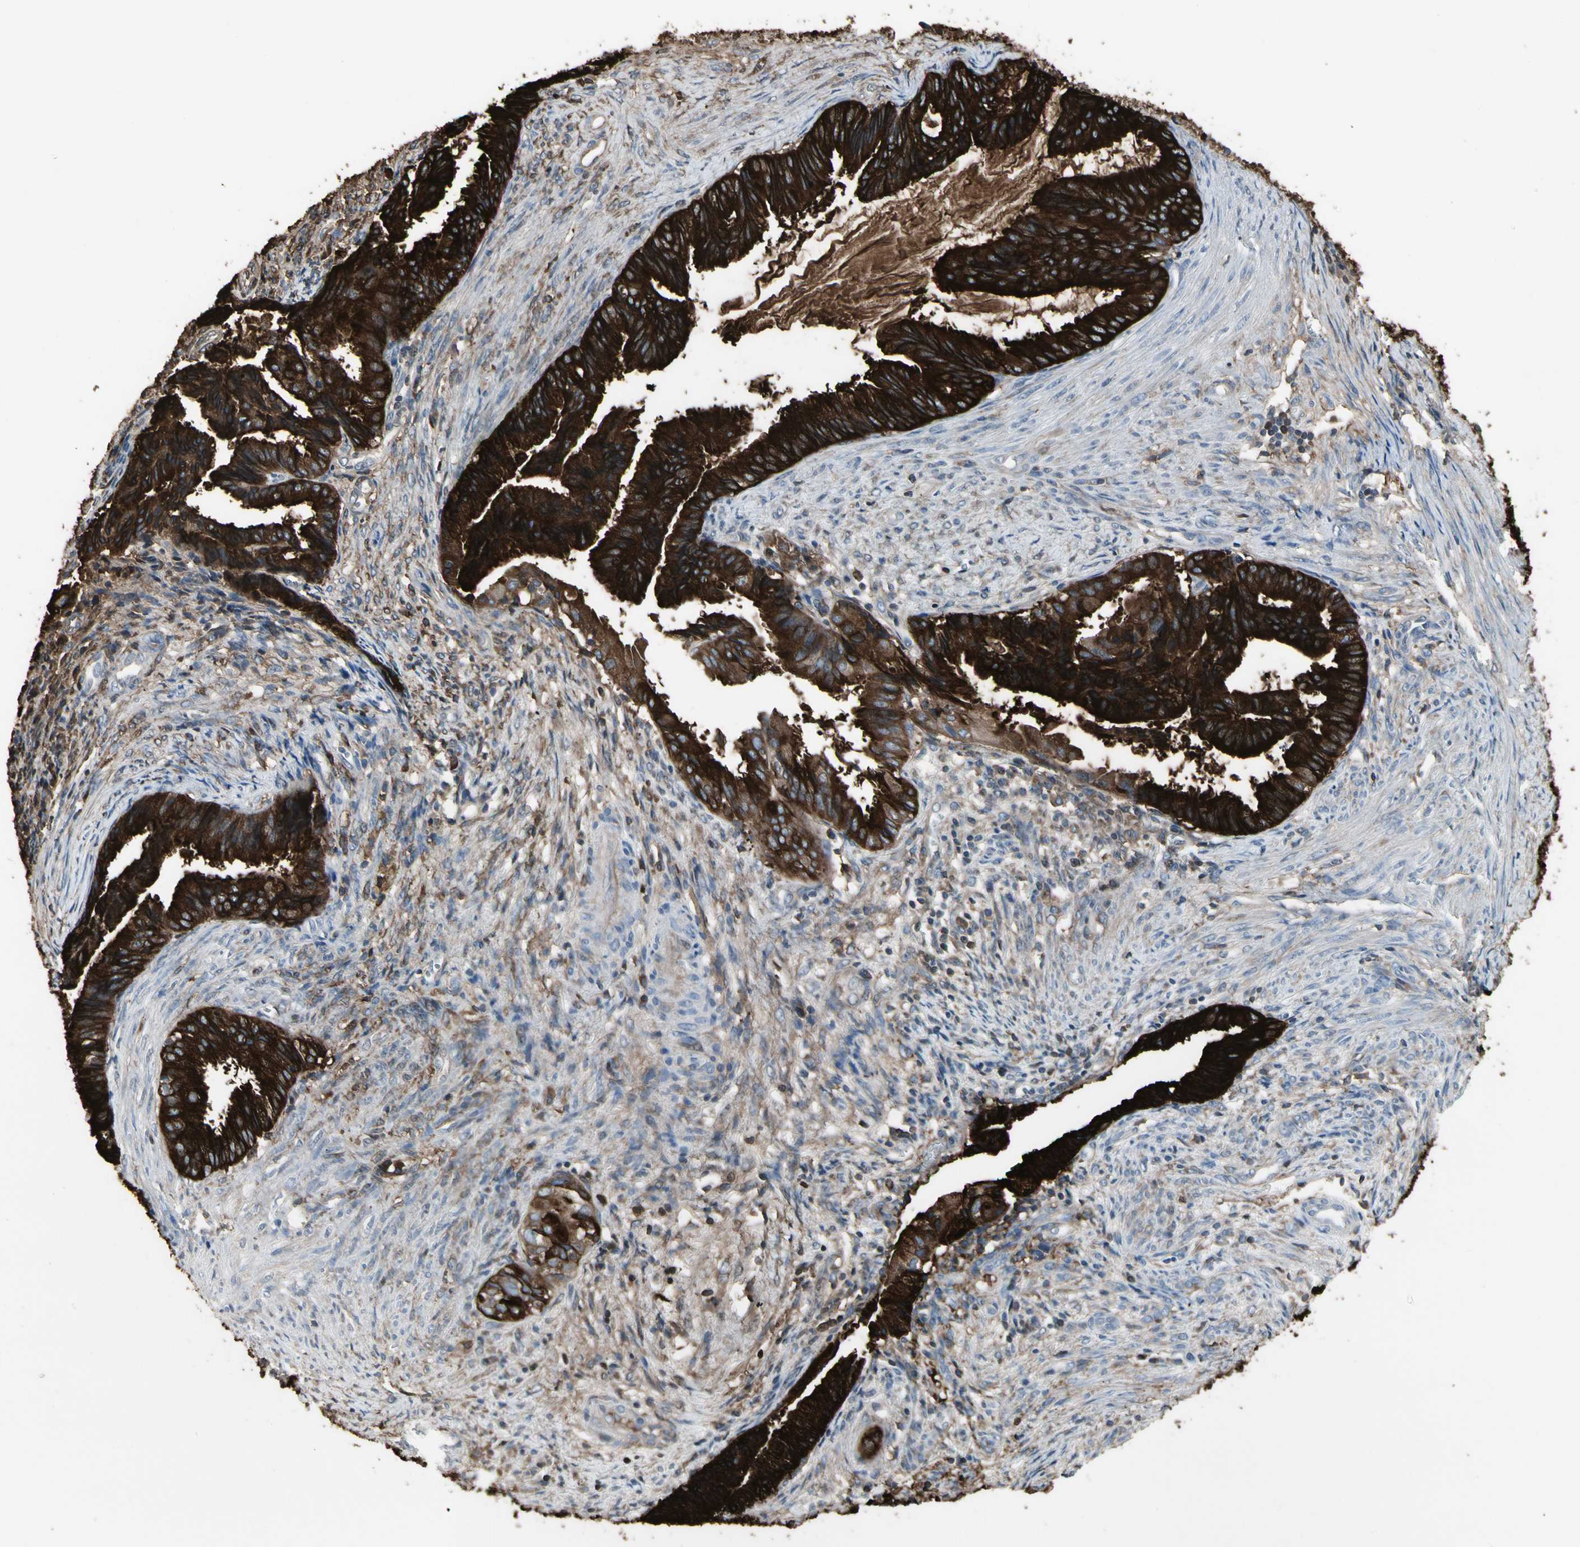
{"staining": {"intensity": "strong", "quantity": ">75%", "location": "cytoplasmic/membranous"}, "tissue": "endometrial cancer", "cell_type": "Tumor cells", "image_type": "cancer", "snomed": [{"axis": "morphology", "description": "Adenocarcinoma, NOS"}, {"axis": "topography", "description": "Endometrium"}], "caption": "Immunohistochemistry (IHC) of endometrial cancer (adenocarcinoma) exhibits high levels of strong cytoplasmic/membranous staining in approximately >75% of tumor cells. Ihc stains the protein in brown and the nuclei are stained blue.", "gene": "PIGR", "patient": {"sex": "female", "age": 86}}